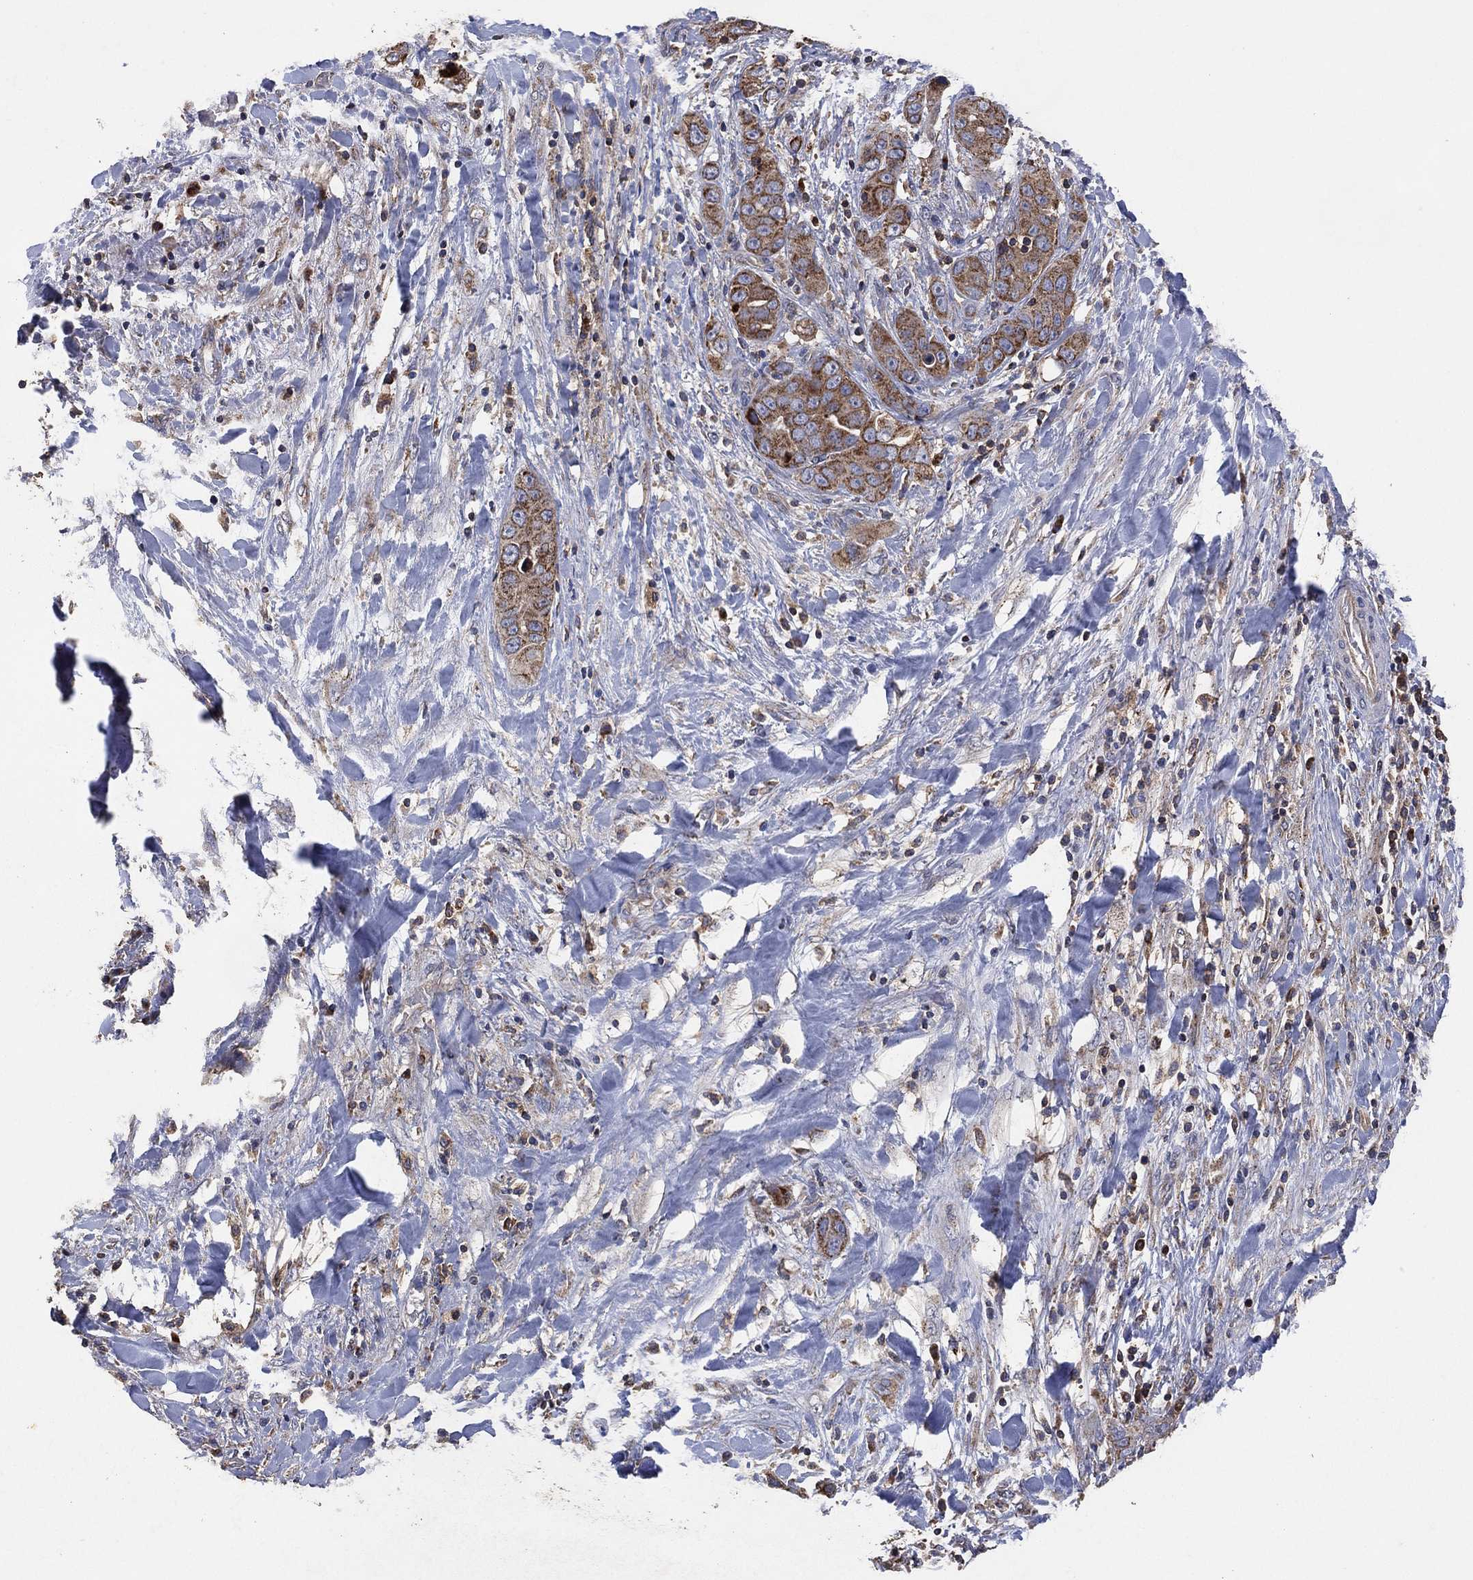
{"staining": {"intensity": "moderate", "quantity": "25%-75%", "location": "cytoplasmic/membranous"}, "tissue": "liver cancer", "cell_type": "Tumor cells", "image_type": "cancer", "snomed": [{"axis": "morphology", "description": "Cholangiocarcinoma"}, {"axis": "topography", "description": "Liver"}], "caption": "Protein staining of liver cancer (cholangiocarcinoma) tissue shows moderate cytoplasmic/membranous staining in approximately 25%-75% of tumor cells.", "gene": "LIMD1", "patient": {"sex": "female", "age": 52}}